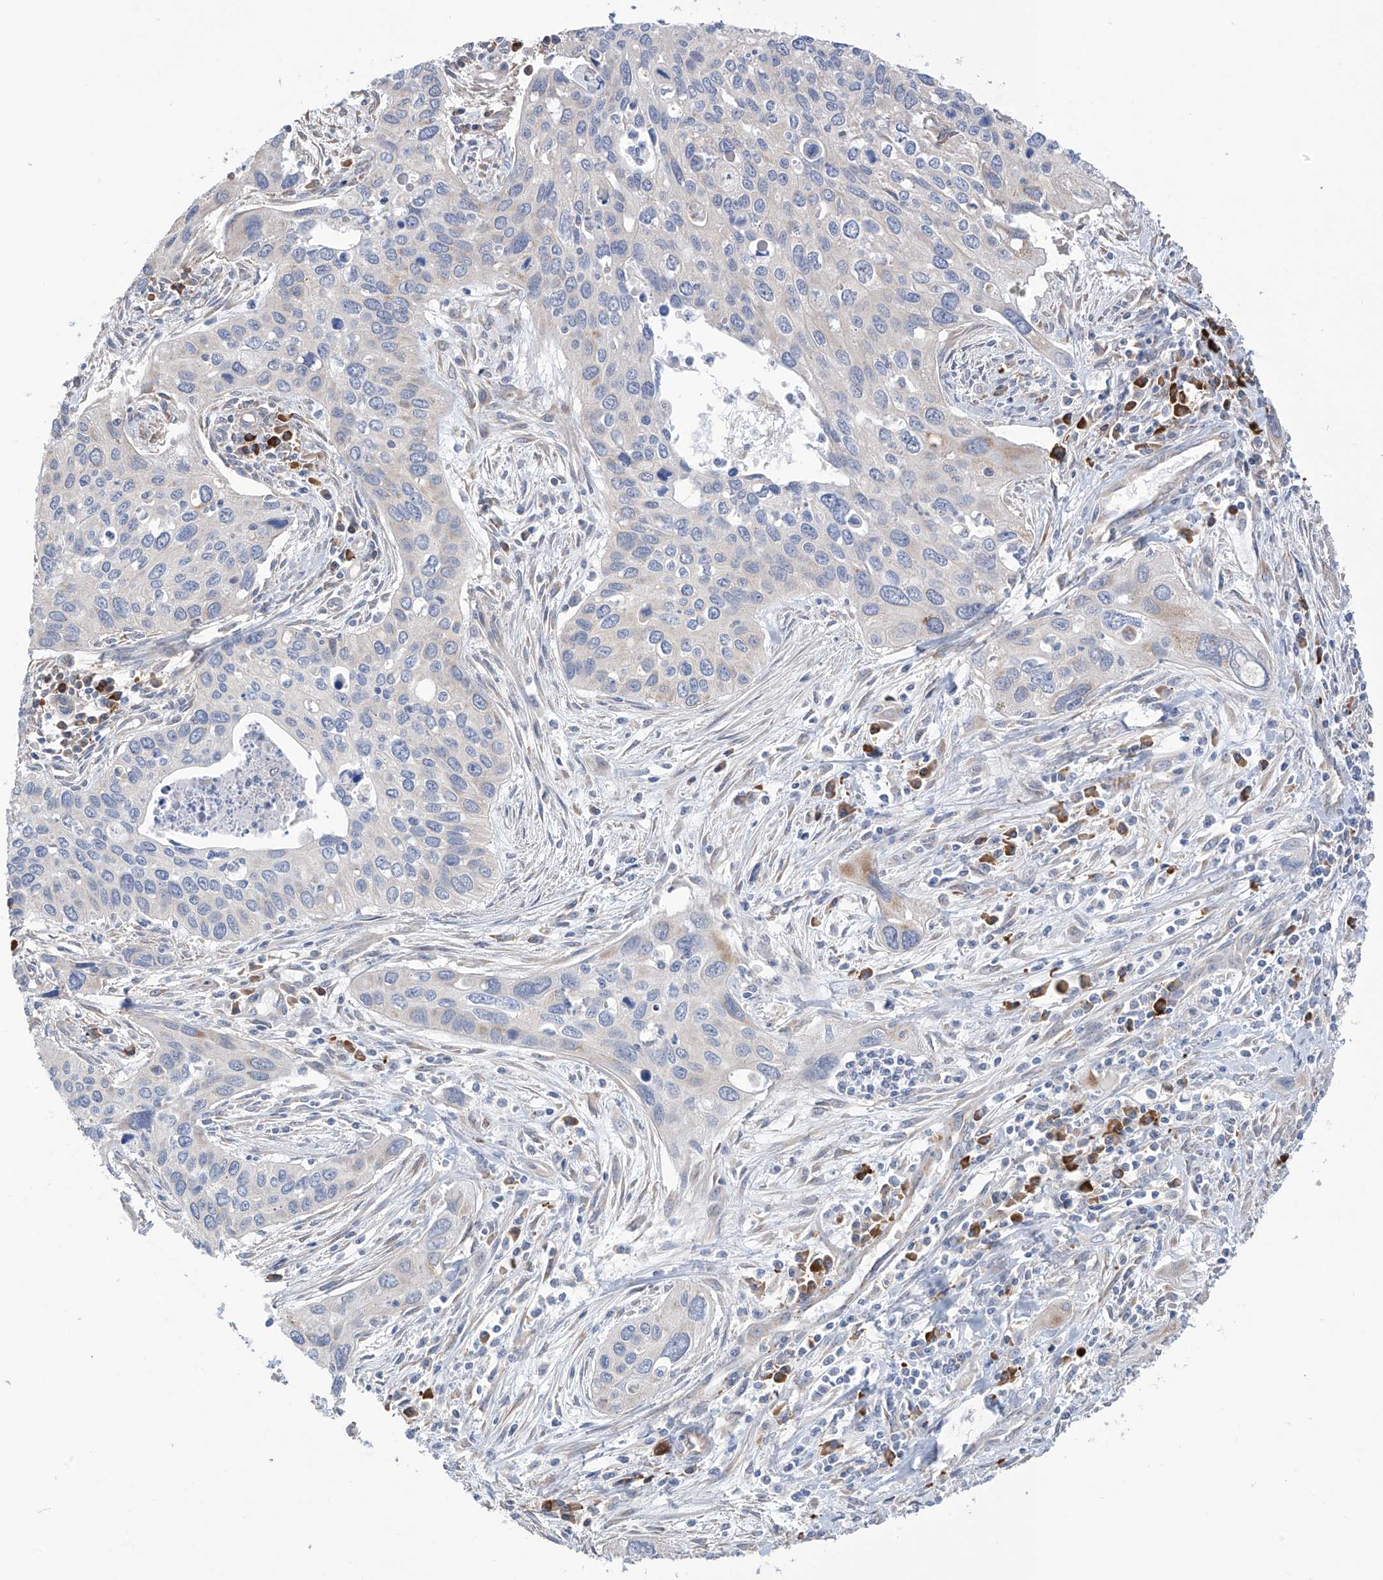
{"staining": {"intensity": "negative", "quantity": "none", "location": "none"}, "tissue": "cervical cancer", "cell_type": "Tumor cells", "image_type": "cancer", "snomed": [{"axis": "morphology", "description": "Squamous cell carcinoma, NOS"}, {"axis": "topography", "description": "Cervix"}], "caption": "IHC of squamous cell carcinoma (cervical) shows no expression in tumor cells.", "gene": "REC8", "patient": {"sex": "female", "age": 55}}